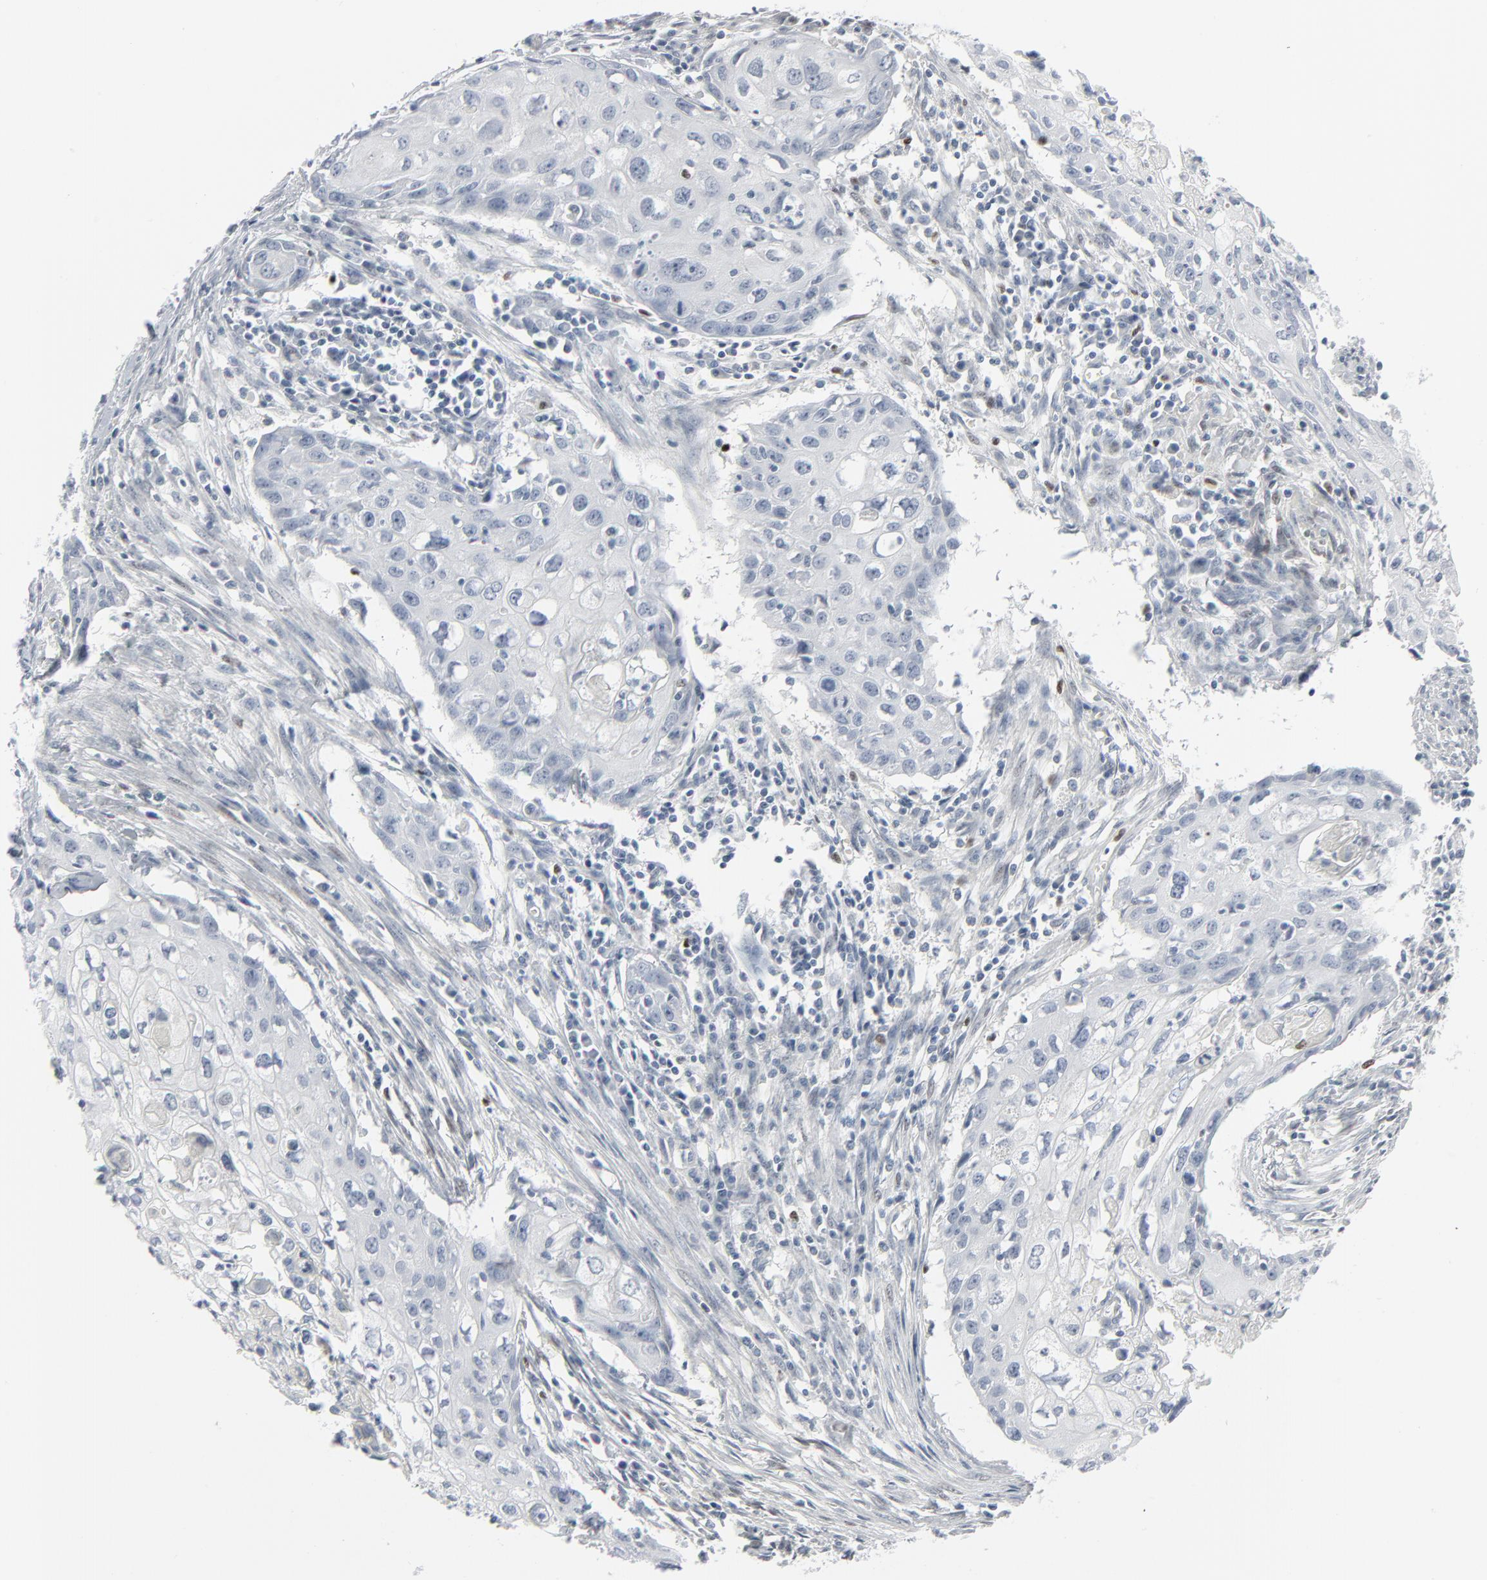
{"staining": {"intensity": "negative", "quantity": "none", "location": "none"}, "tissue": "urothelial cancer", "cell_type": "Tumor cells", "image_type": "cancer", "snomed": [{"axis": "morphology", "description": "Urothelial carcinoma, High grade"}, {"axis": "topography", "description": "Urinary bladder"}], "caption": "Micrograph shows no significant protein expression in tumor cells of urothelial cancer.", "gene": "MITF", "patient": {"sex": "female", "age": 85}}